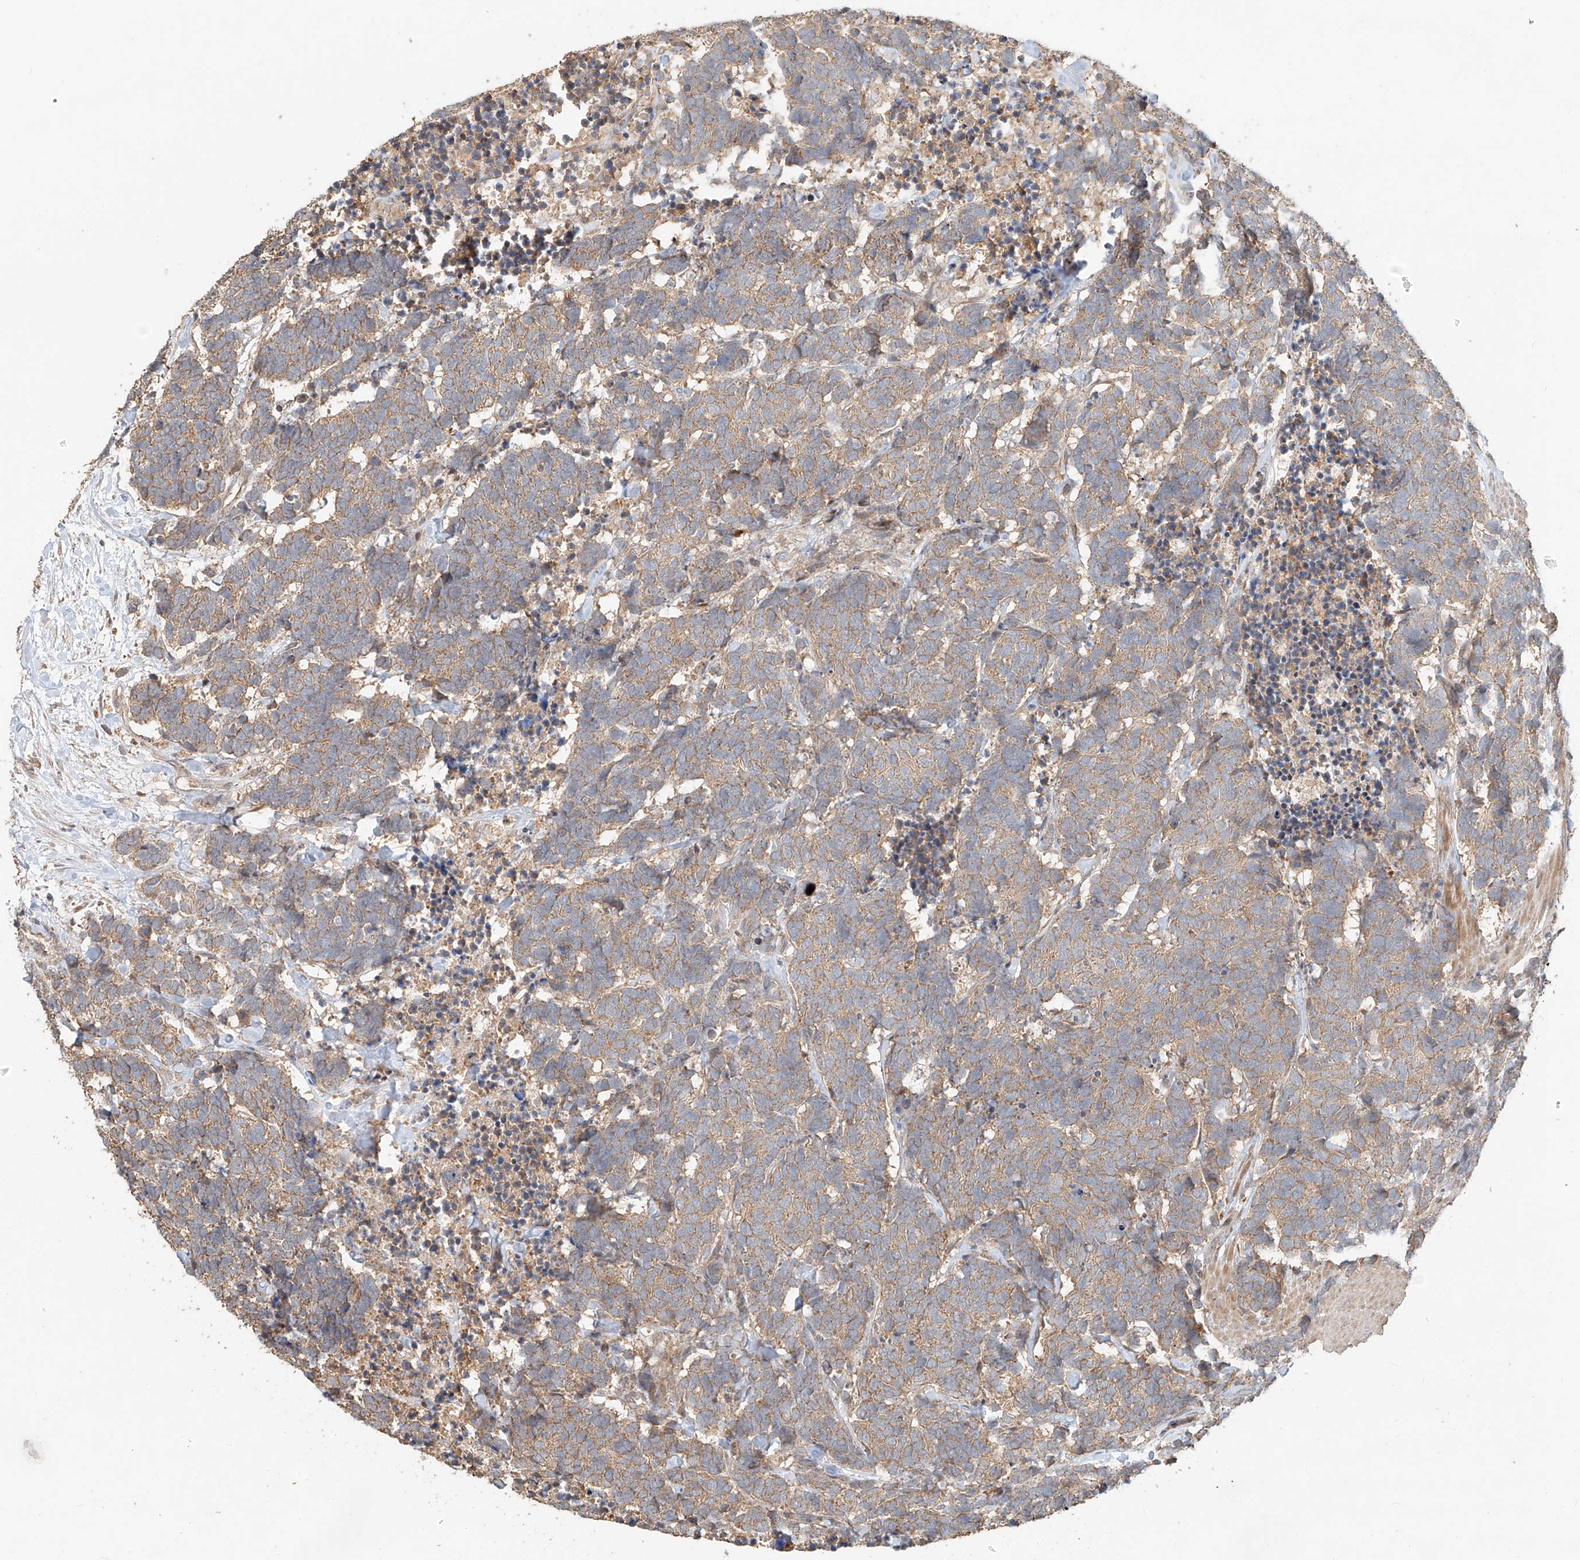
{"staining": {"intensity": "weak", "quantity": ">75%", "location": "cytoplasmic/membranous"}, "tissue": "carcinoid", "cell_type": "Tumor cells", "image_type": "cancer", "snomed": [{"axis": "morphology", "description": "Carcinoma, NOS"}, {"axis": "morphology", "description": "Carcinoid, malignant, NOS"}, {"axis": "topography", "description": "Urinary bladder"}], "caption": "There is low levels of weak cytoplasmic/membranous staining in tumor cells of carcinoid (malignant), as demonstrated by immunohistochemical staining (brown color).", "gene": "TMEM61", "patient": {"sex": "male", "age": 57}}